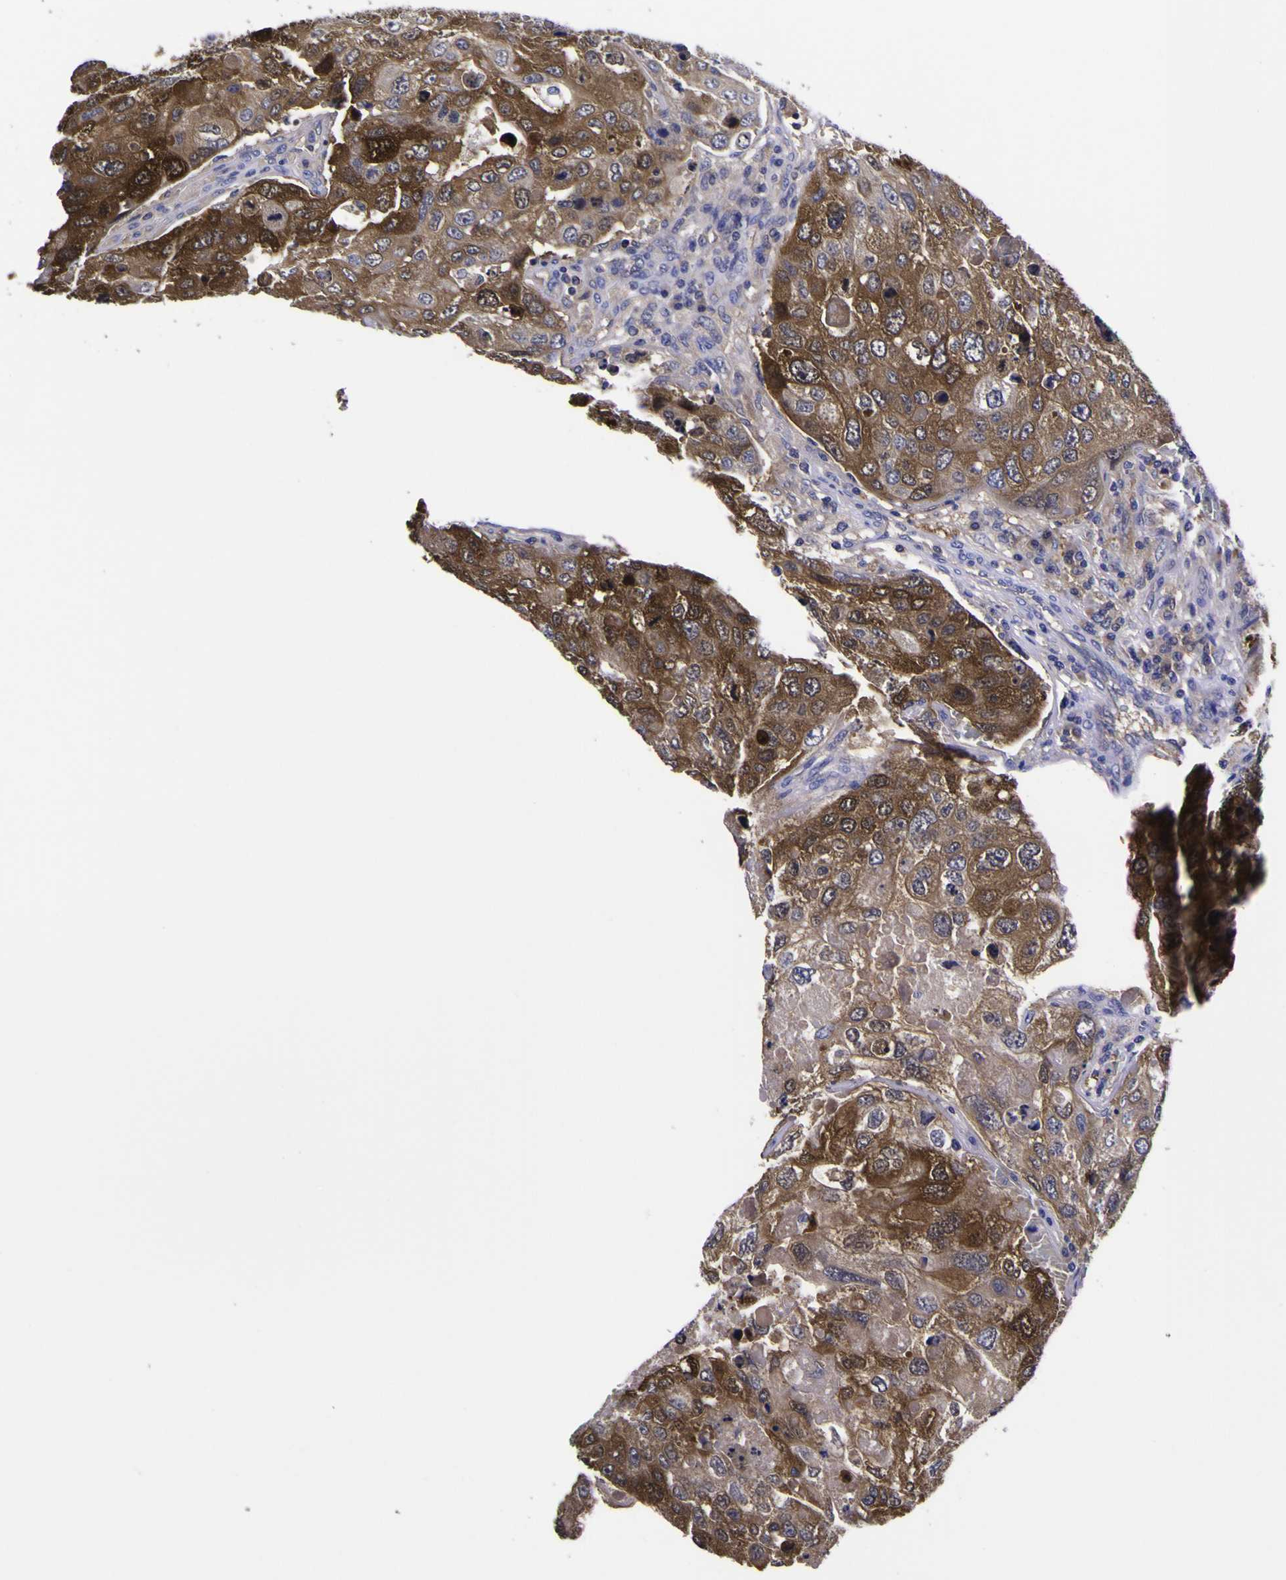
{"staining": {"intensity": "moderate", "quantity": "25%-75%", "location": "cytoplasmic/membranous"}, "tissue": "urothelial cancer", "cell_type": "Tumor cells", "image_type": "cancer", "snomed": [{"axis": "morphology", "description": "Urothelial carcinoma, High grade"}, {"axis": "topography", "description": "Lymph node"}, {"axis": "topography", "description": "Urinary bladder"}], "caption": "Protein positivity by immunohistochemistry exhibits moderate cytoplasmic/membranous expression in about 25%-75% of tumor cells in high-grade urothelial carcinoma. (Stains: DAB (3,3'-diaminobenzidine) in brown, nuclei in blue, Microscopy: brightfield microscopy at high magnification).", "gene": "MAPK14", "patient": {"sex": "male", "age": 51}}